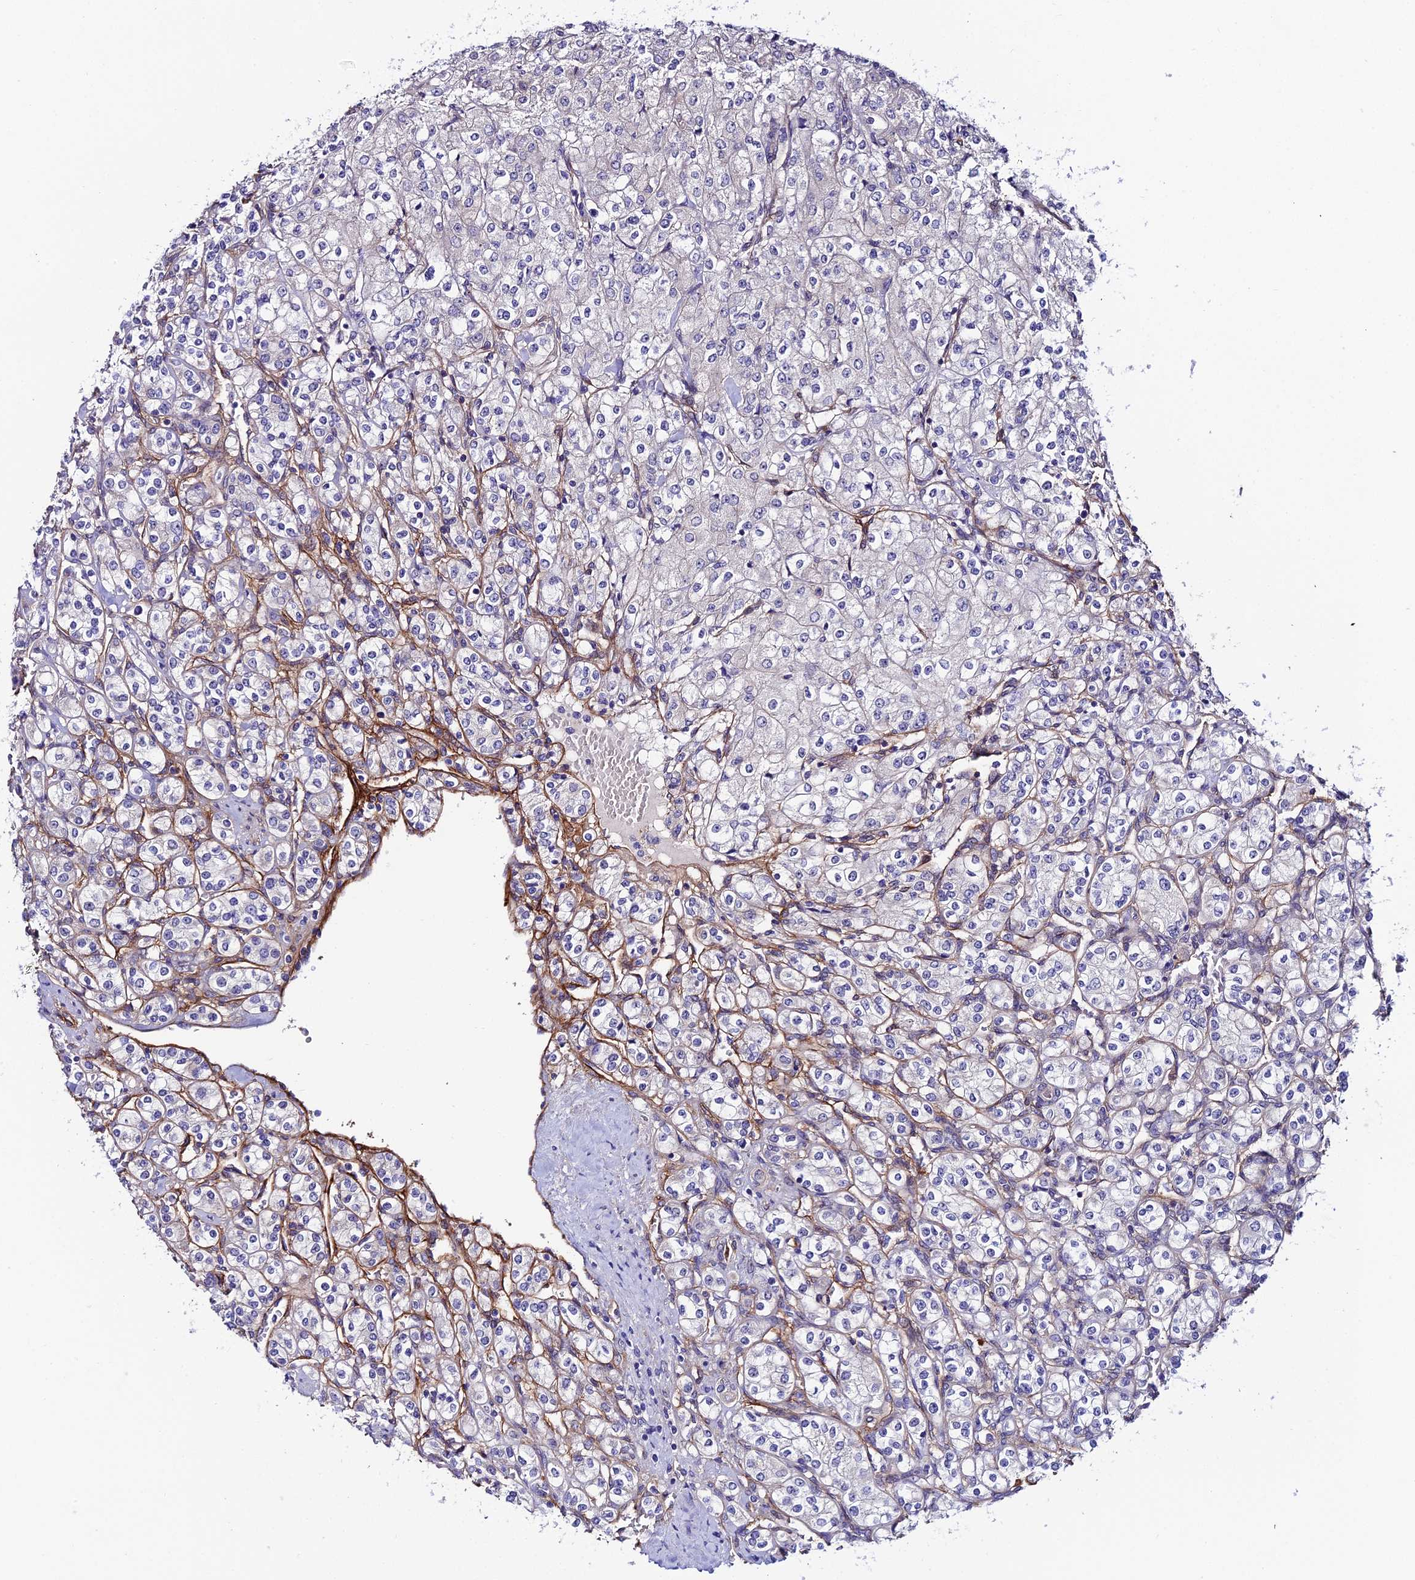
{"staining": {"intensity": "negative", "quantity": "none", "location": "none"}, "tissue": "renal cancer", "cell_type": "Tumor cells", "image_type": "cancer", "snomed": [{"axis": "morphology", "description": "Adenocarcinoma, NOS"}, {"axis": "topography", "description": "Kidney"}], "caption": "Adenocarcinoma (renal) was stained to show a protein in brown. There is no significant positivity in tumor cells. The staining is performed using DAB (3,3'-diaminobenzidine) brown chromogen with nuclei counter-stained in using hematoxylin.", "gene": "SYT15", "patient": {"sex": "male", "age": 77}}